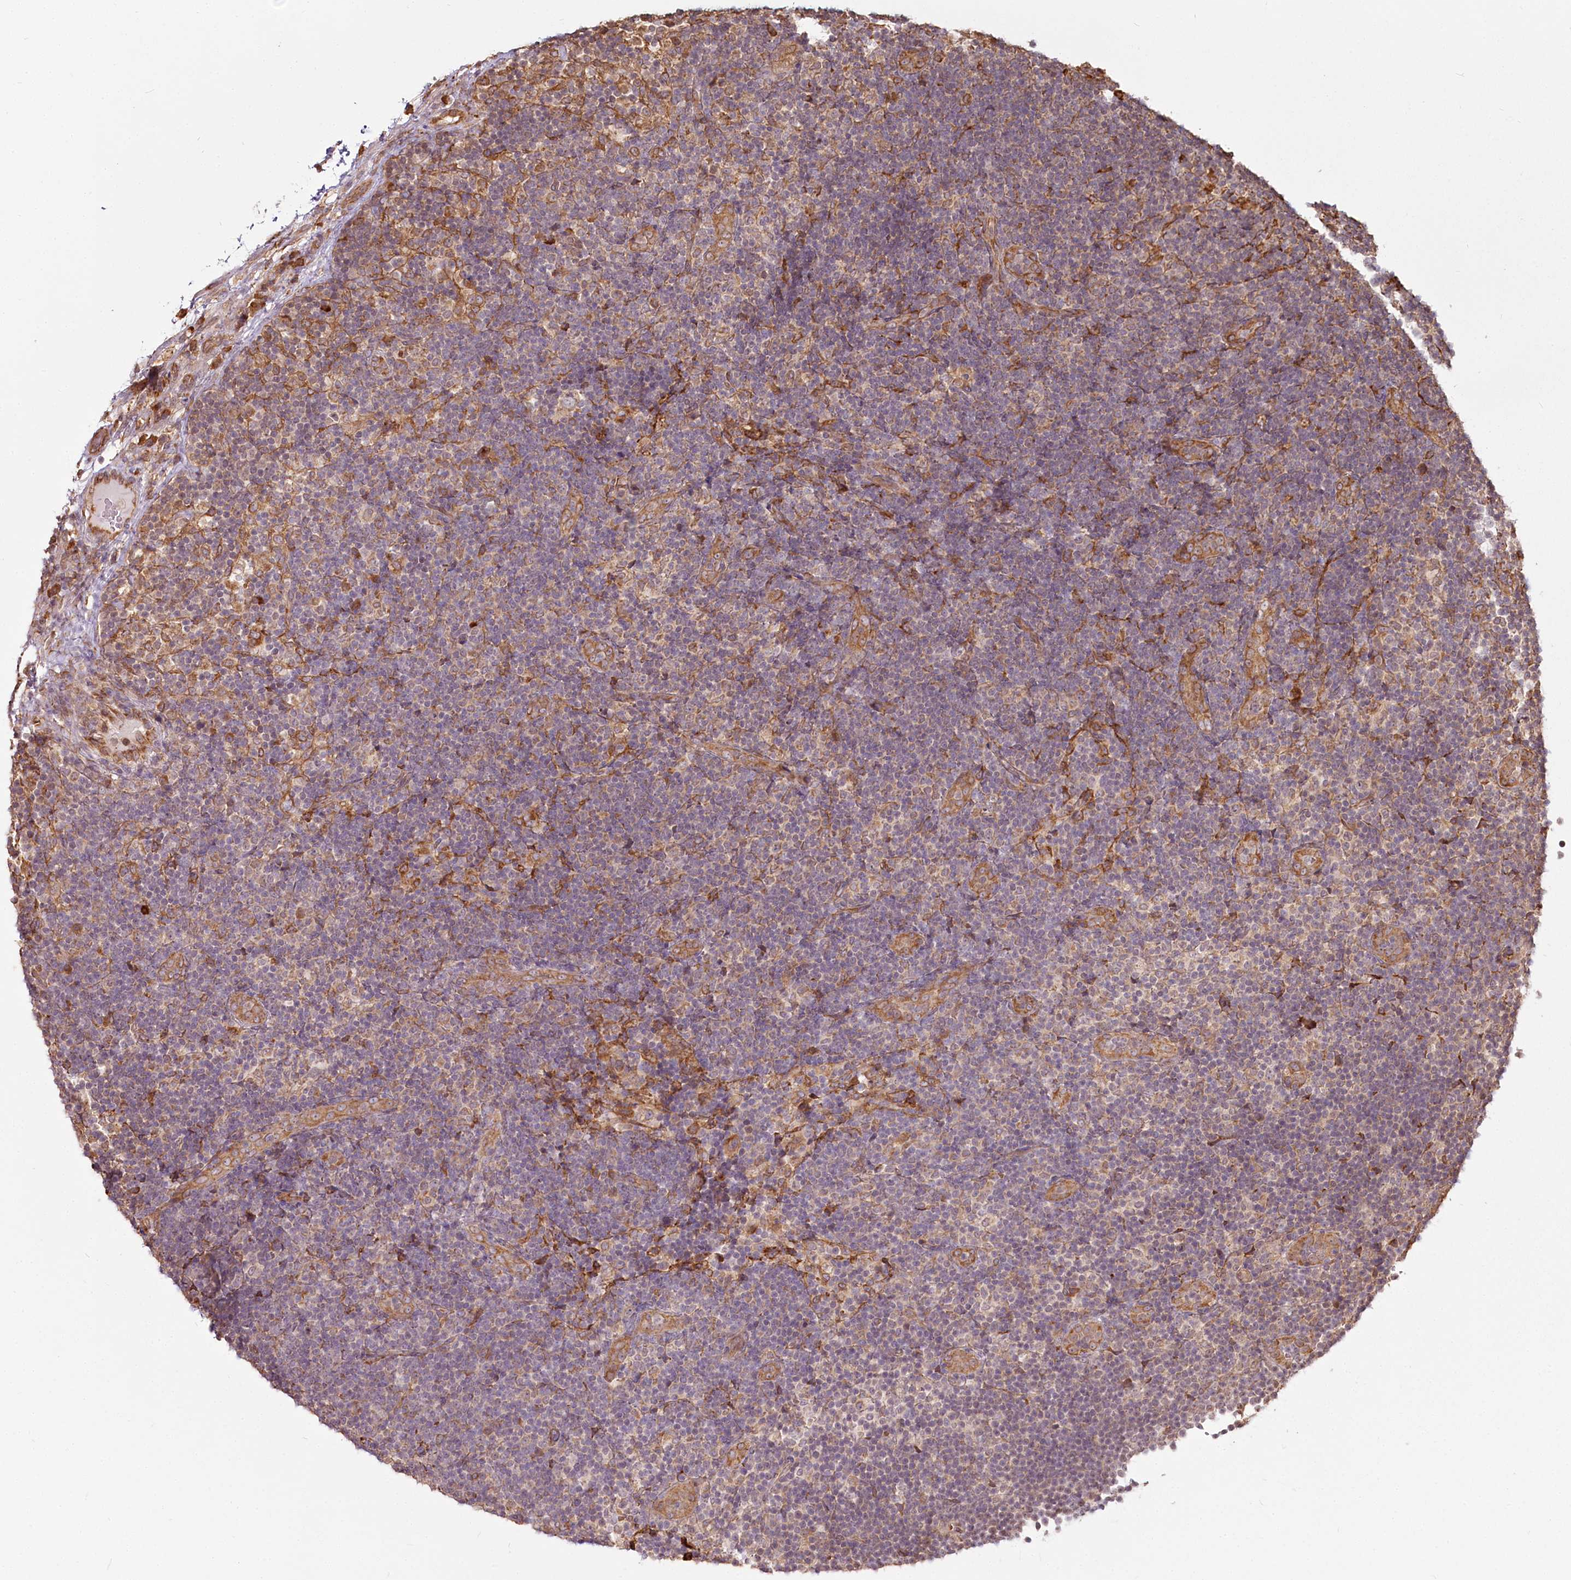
{"staining": {"intensity": "weak", "quantity": "25%-75%", "location": "cytoplasmic/membranous"}, "tissue": "lymph node", "cell_type": "Germinal center cells", "image_type": "normal", "snomed": [{"axis": "morphology", "description": "Normal tissue, NOS"}, {"axis": "topography", "description": "Lymph node"}], "caption": "The histopathology image displays immunohistochemical staining of benign lymph node. There is weak cytoplasmic/membranous staining is identified in about 25%-75% of germinal center cells.", "gene": "FAM13A", "patient": {"sex": "female", "age": 22}}